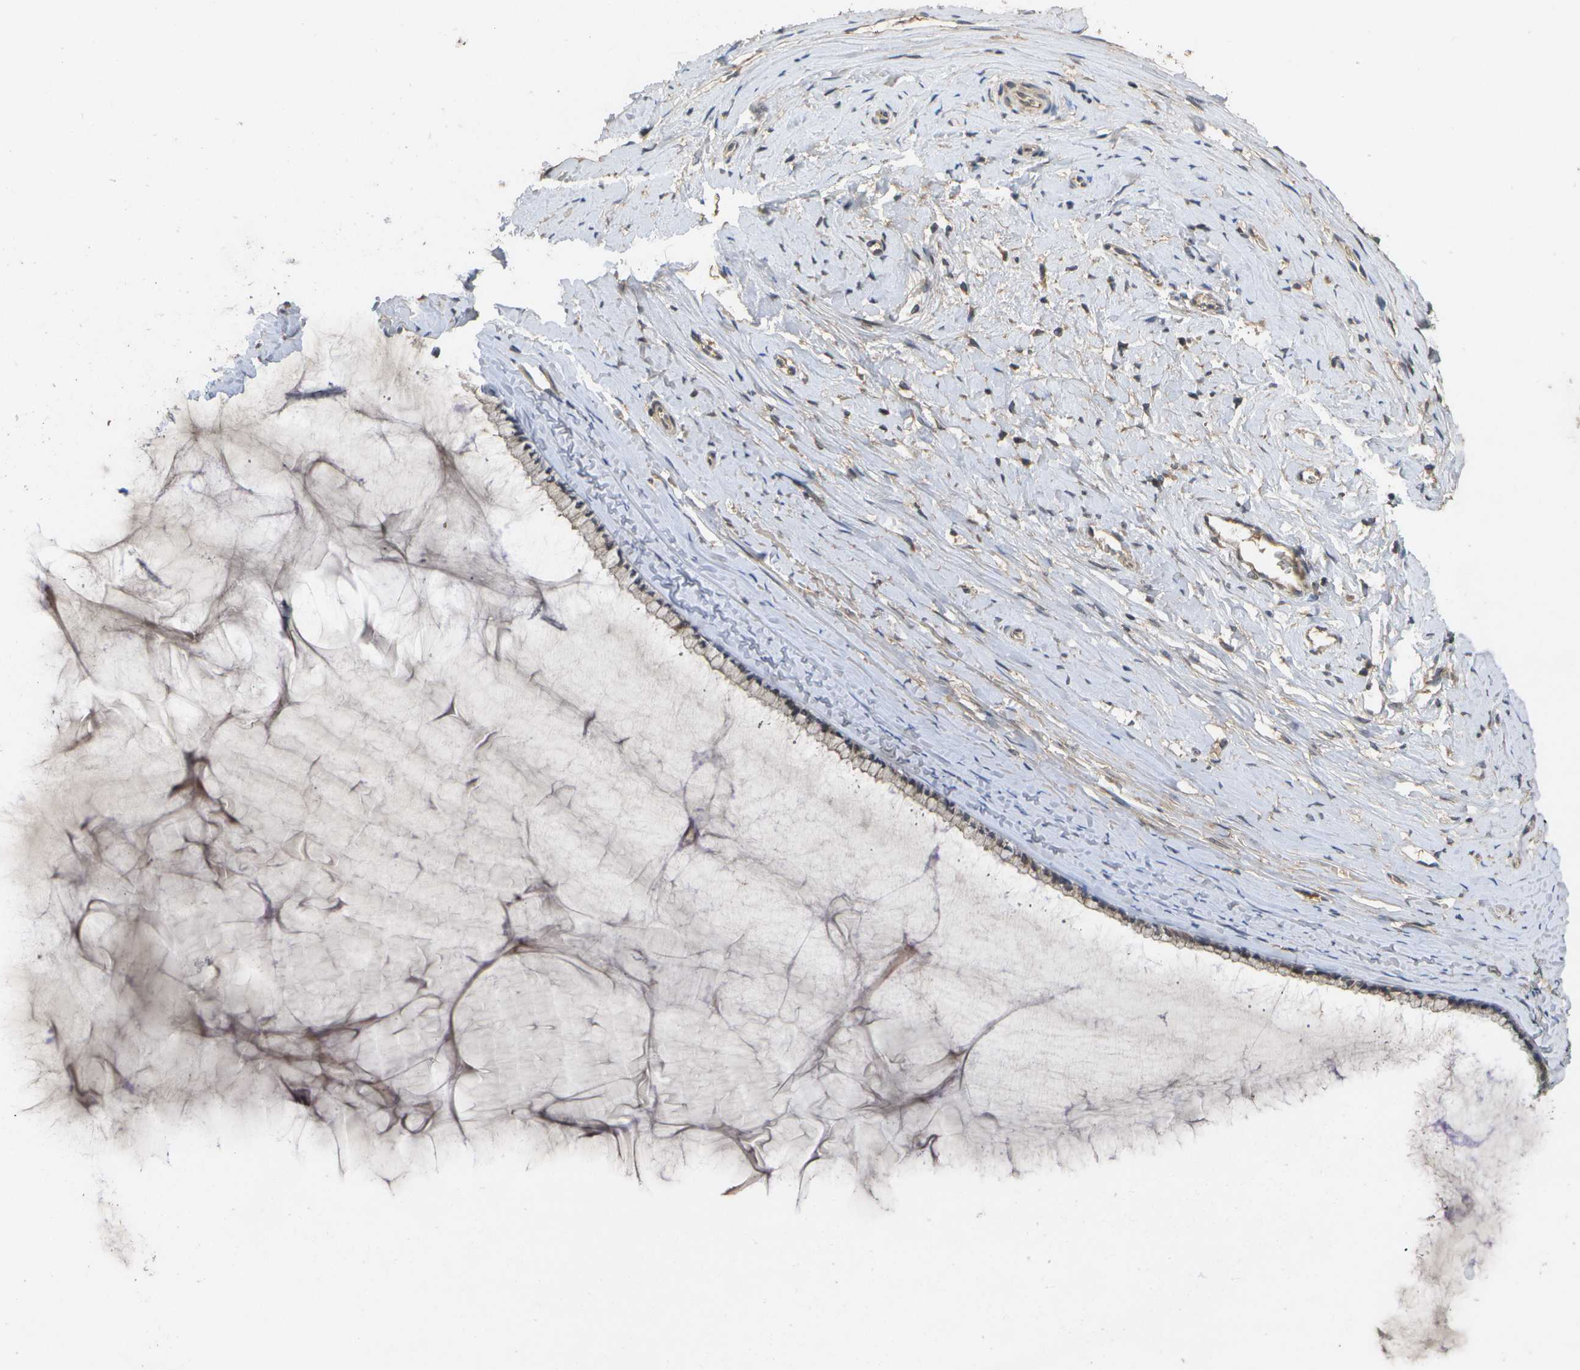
{"staining": {"intensity": "weak", "quantity": "25%-75%", "location": "cytoplasmic/membranous"}, "tissue": "cervix", "cell_type": "Glandular cells", "image_type": "normal", "snomed": [{"axis": "morphology", "description": "Normal tissue, NOS"}, {"axis": "topography", "description": "Cervix"}], "caption": "Immunohistochemistry of normal cervix reveals low levels of weak cytoplasmic/membranous positivity in approximately 25%-75% of glandular cells.", "gene": "ALAS1", "patient": {"sex": "female", "age": 39}}